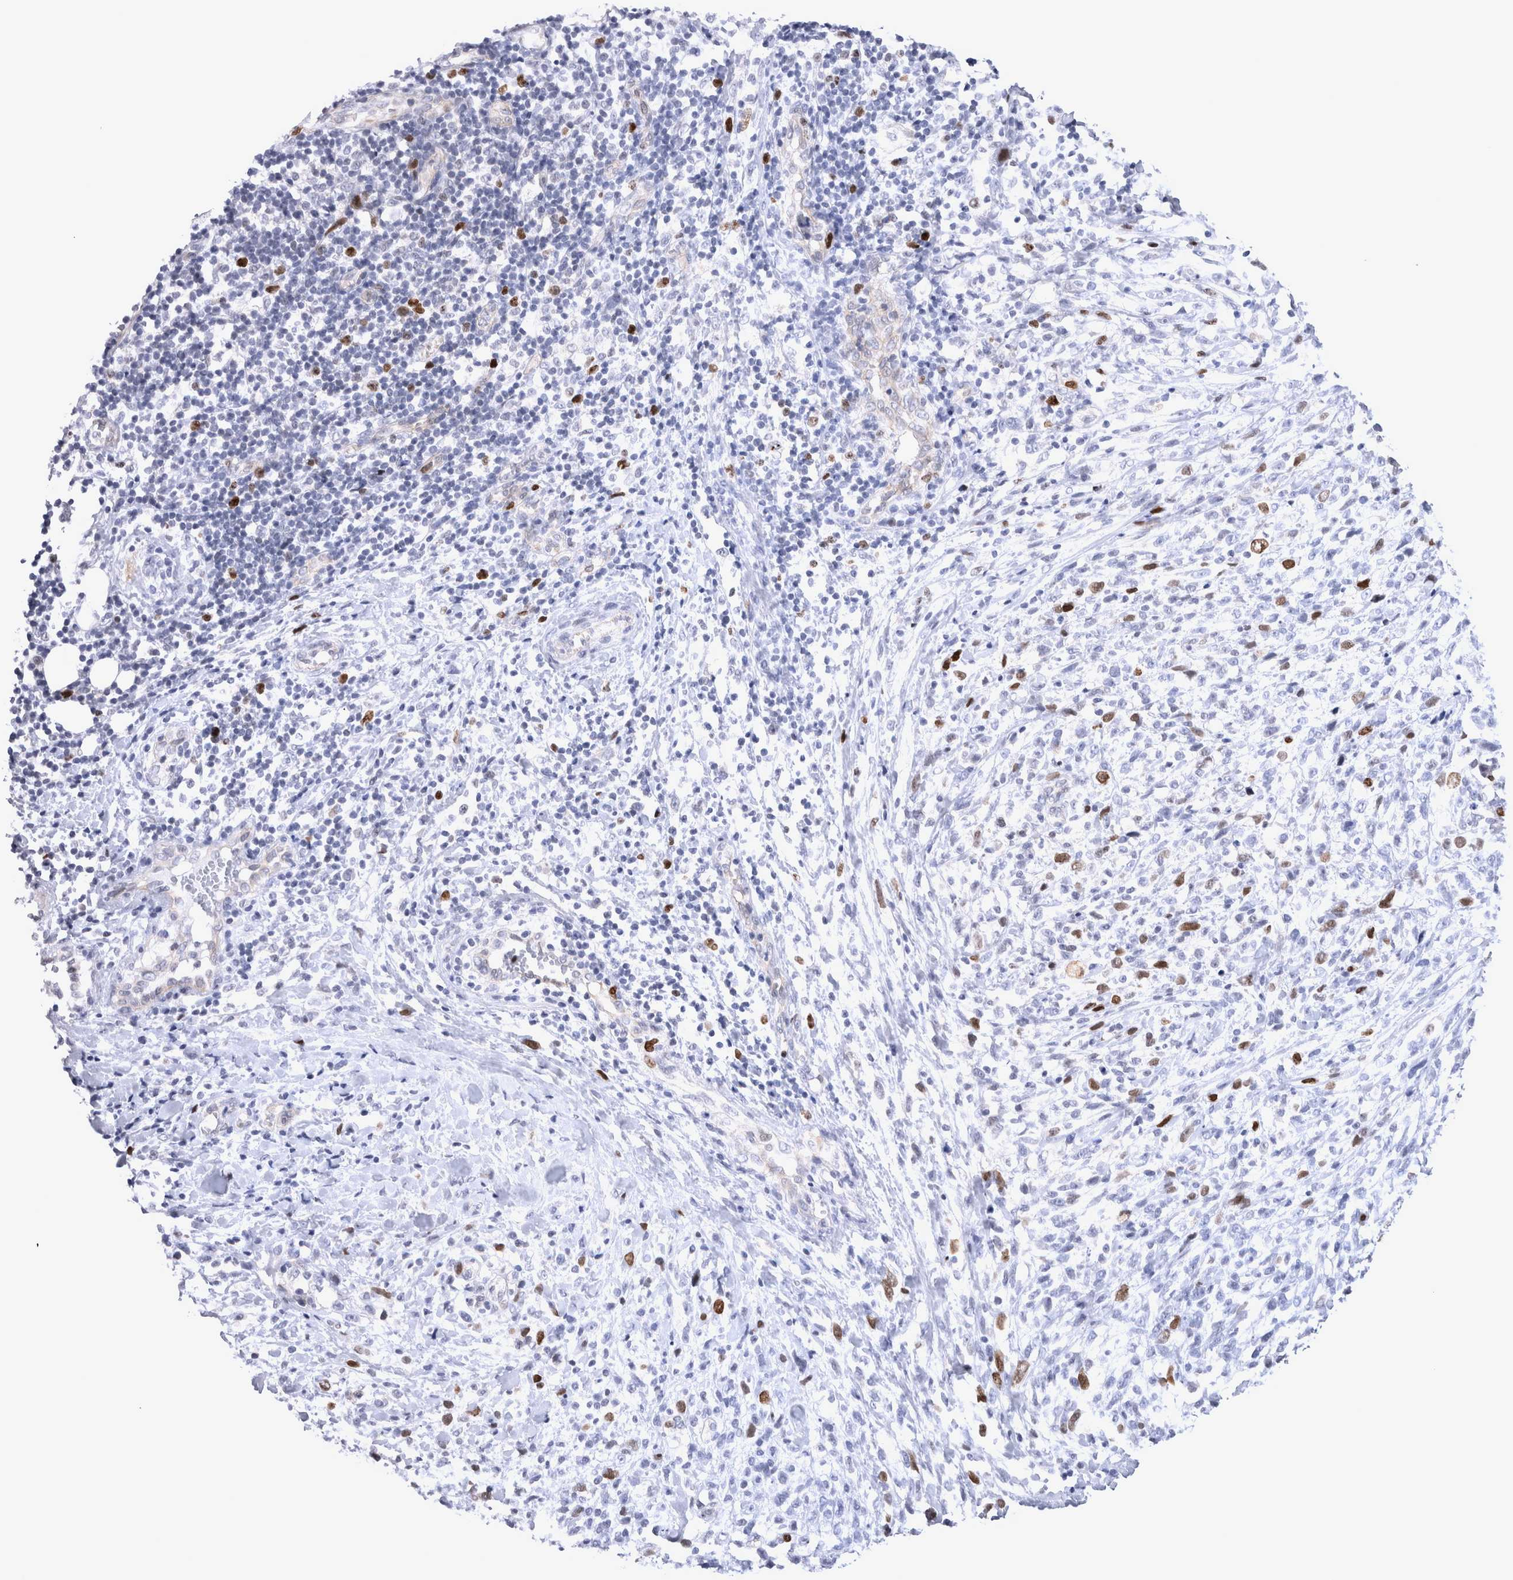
{"staining": {"intensity": "strong", "quantity": "<25%", "location": "nuclear"}, "tissue": "melanoma", "cell_type": "Tumor cells", "image_type": "cancer", "snomed": [{"axis": "morphology", "description": "Malignant melanoma, NOS"}, {"axis": "topography", "description": "Skin"}], "caption": "The photomicrograph reveals immunohistochemical staining of melanoma. There is strong nuclear positivity is identified in approximately <25% of tumor cells.", "gene": "KIF18B", "patient": {"sex": "female", "age": 55}}